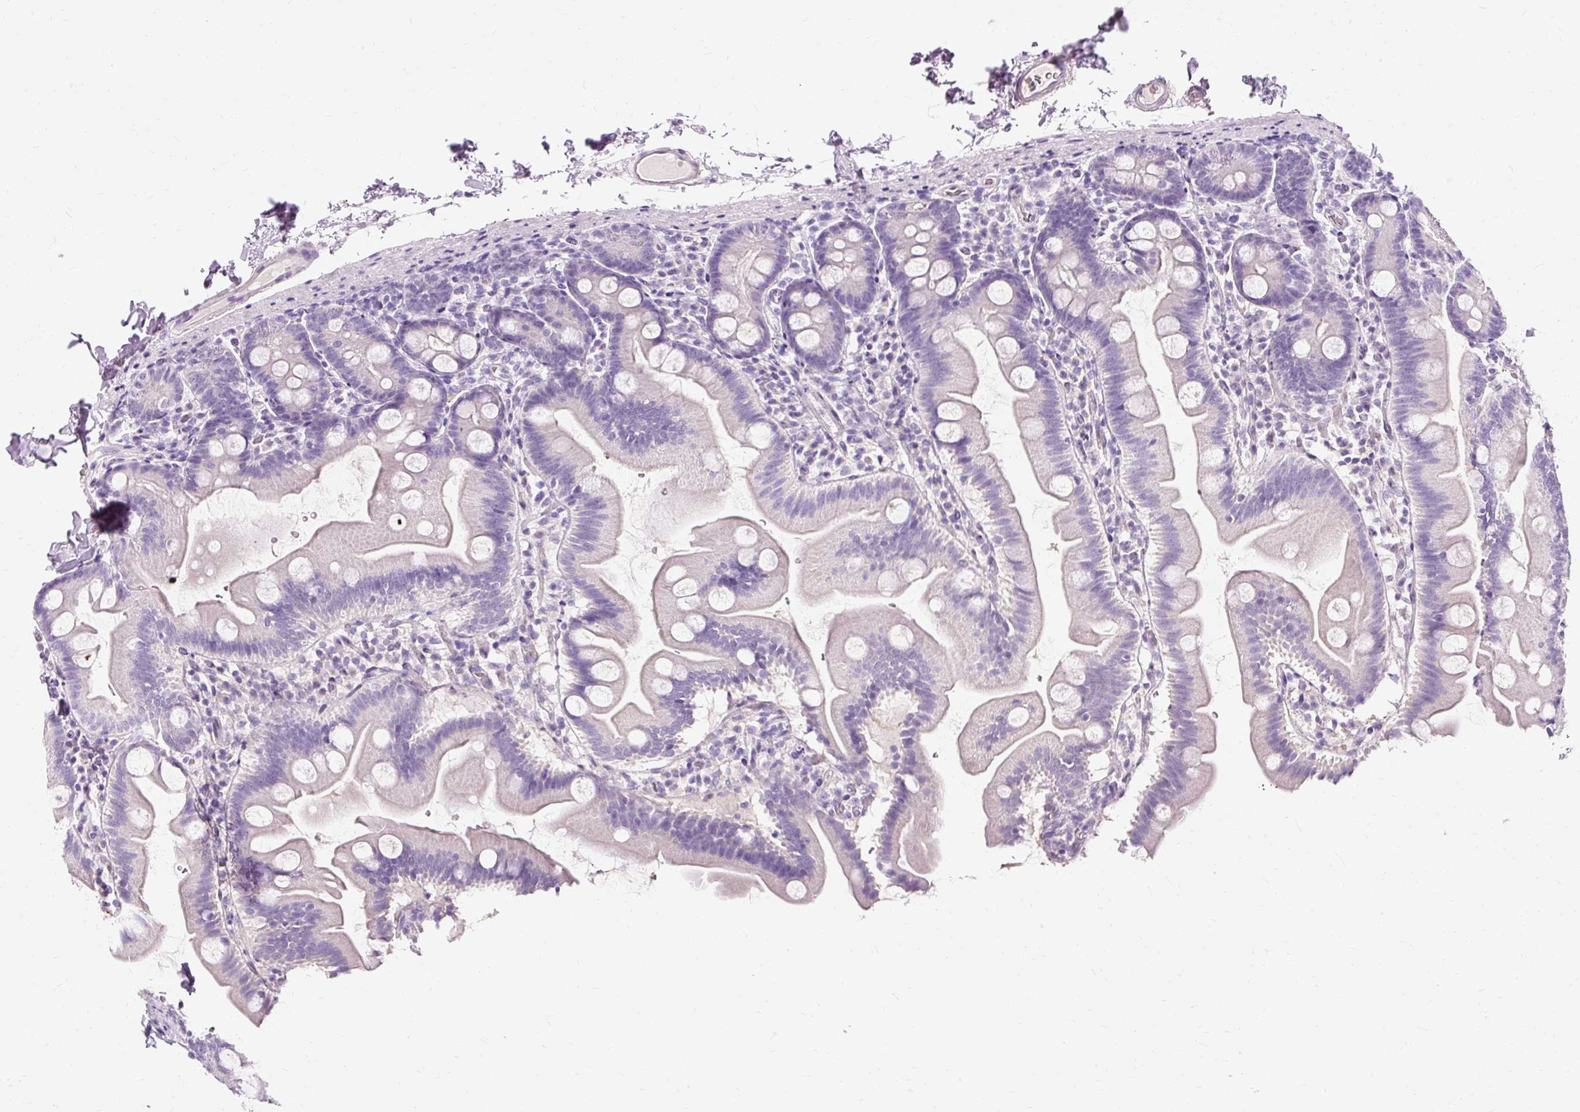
{"staining": {"intensity": "negative", "quantity": "none", "location": "none"}, "tissue": "small intestine", "cell_type": "Glandular cells", "image_type": "normal", "snomed": [{"axis": "morphology", "description": "Normal tissue, NOS"}, {"axis": "topography", "description": "Small intestine"}], "caption": "Normal small intestine was stained to show a protein in brown. There is no significant positivity in glandular cells. The staining was performed using DAB (3,3'-diaminobenzidine) to visualize the protein expression in brown, while the nuclei were stained in blue with hematoxylin (Magnification: 20x).", "gene": "CLDN25", "patient": {"sex": "female", "age": 68}}